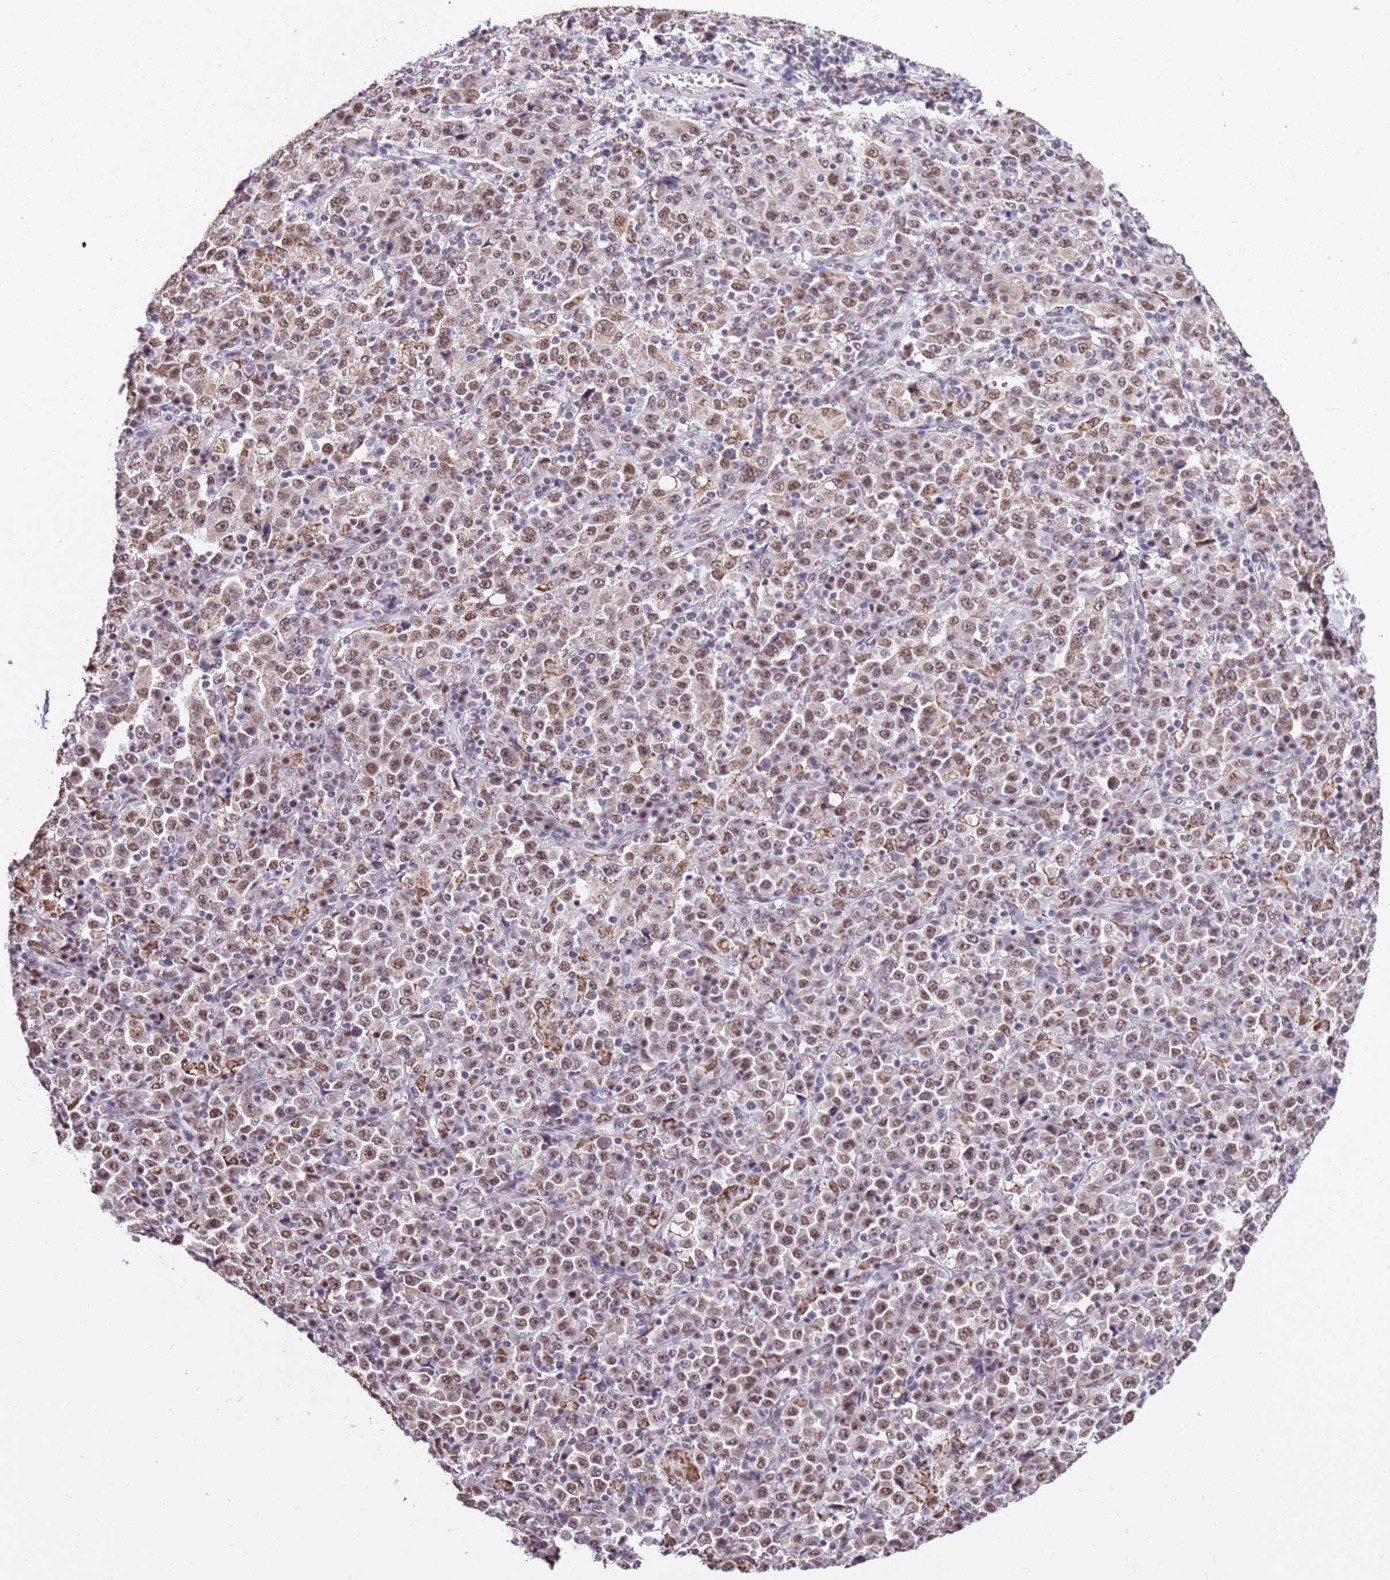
{"staining": {"intensity": "moderate", "quantity": ">75%", "location": "nuclear"}, "tissue": "stomach cancer", "cell_type": "Tumor cells", "image_type": "cancer", "snomed": [{"axis": "morphology", "description": "Normal tissue, NOS"}, {"axis": "morphology", "description": "Adenocarcinoma, NOS"}, {"axis": "topography", "description": "Stomach, upper"}, {"axis": "topography", "description": "Stomach"}], "caption": "This image displays stomach cancer (adenocarcinoma) stained with immunohistochemistry (IHC) to label a protein in brown. The nuclear of tumor cells show moderate positivity for the protein. Nuclei are counter-stained blue.", "gene": "AKAP8L", "patient": {"sex": "male", "age": 59}}